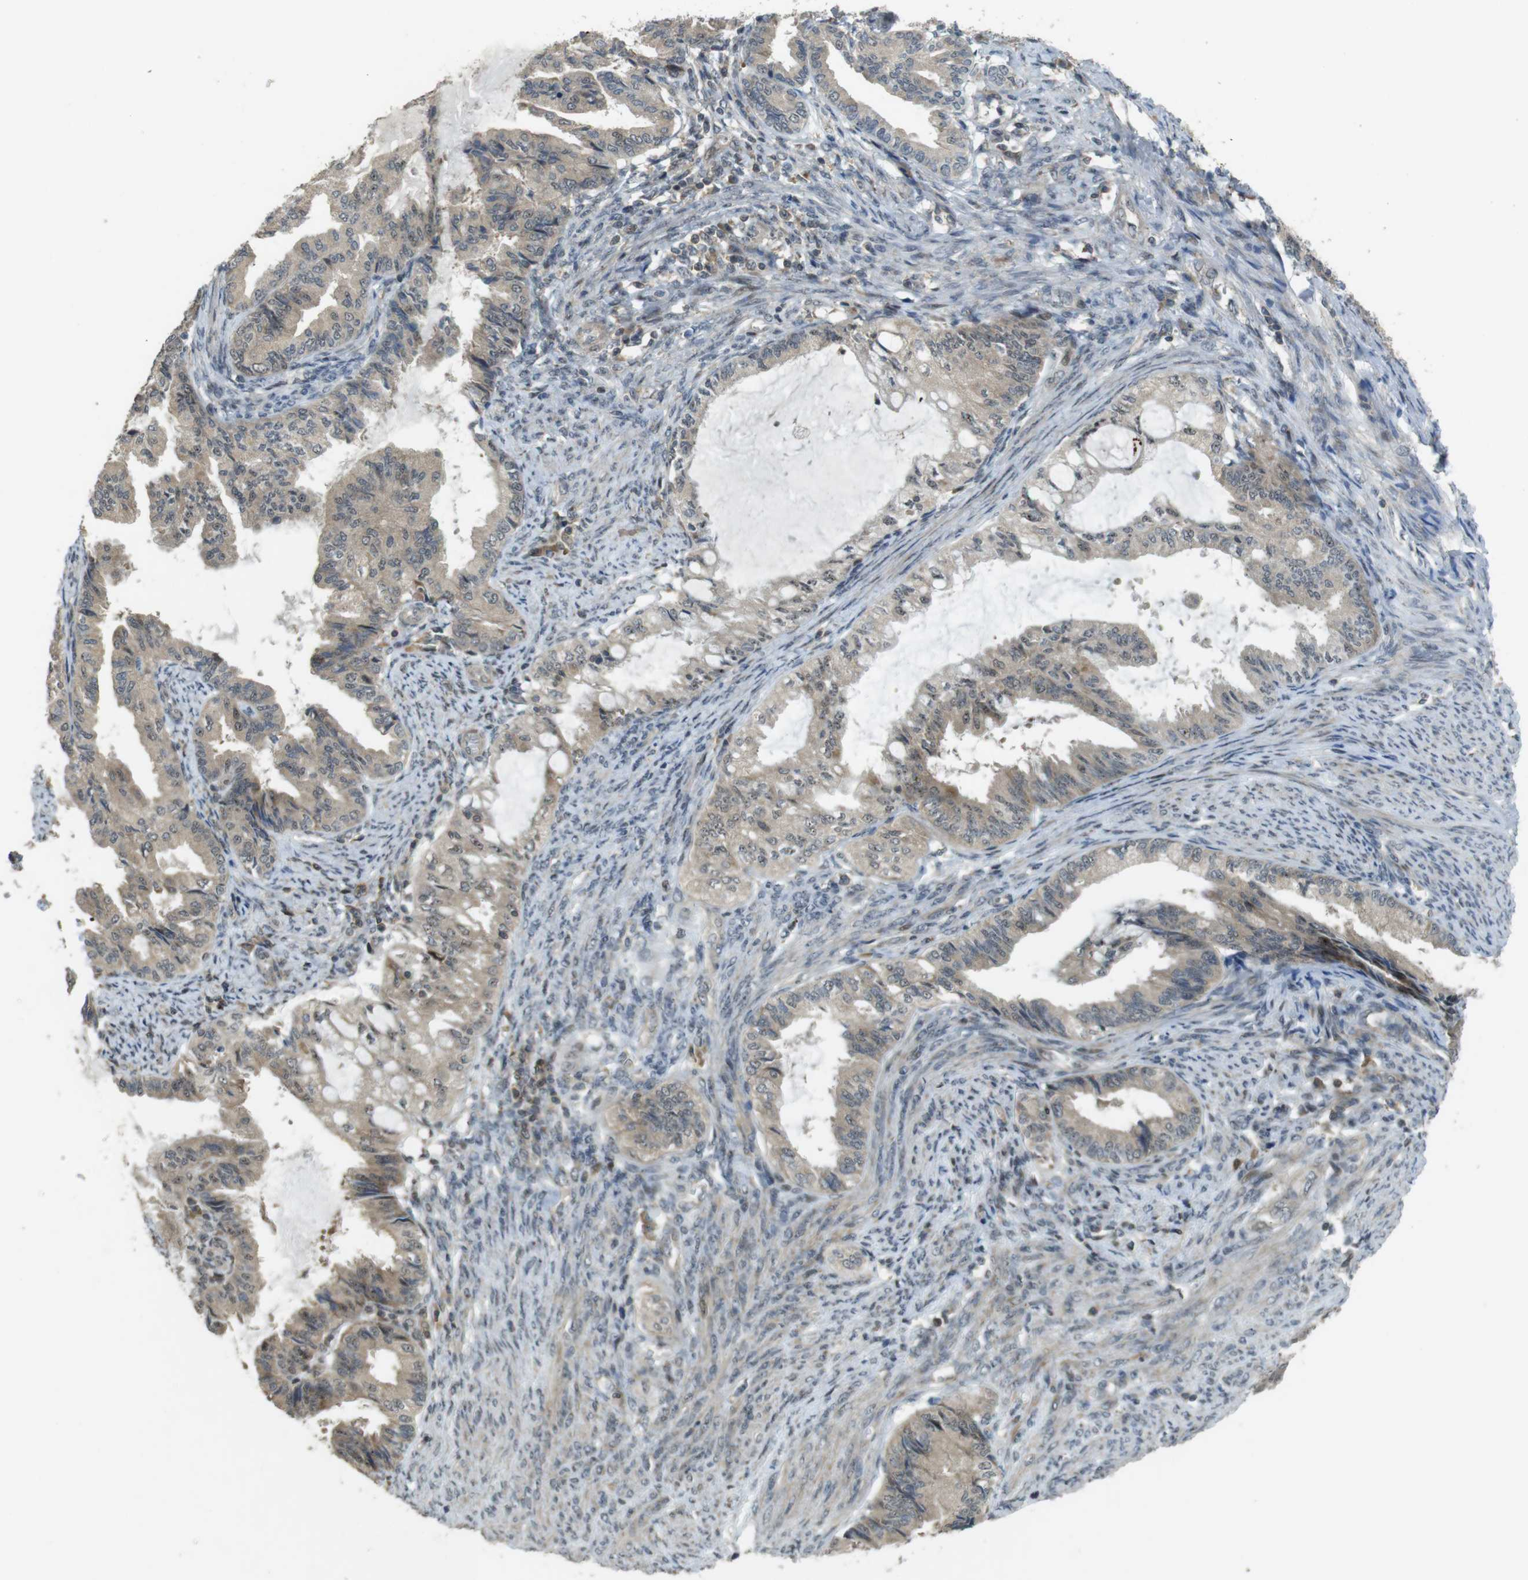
{"staining": {"intensity": "weak", "quantity": ">75%", "location": "cytoplasmic/membranous"}, "tissue": "endometrial cancer", "cell_type": "Tumor cells", "image_type": "cancer", "snomed": [{"axis": "morphology", "description": "Adenocarcinoma, NOS"}, {"axis": "topography", "description": "Endometrium"}], "caption": "Immunohistochemical staining of human adenocarcinoma (endometrial) reveals low levels of weak cytoplasmic/membranous protein positivity in approximately >75% of tumor cells.", "gene": "TMX3", "patient": {"sex": "female", "age": 86}}